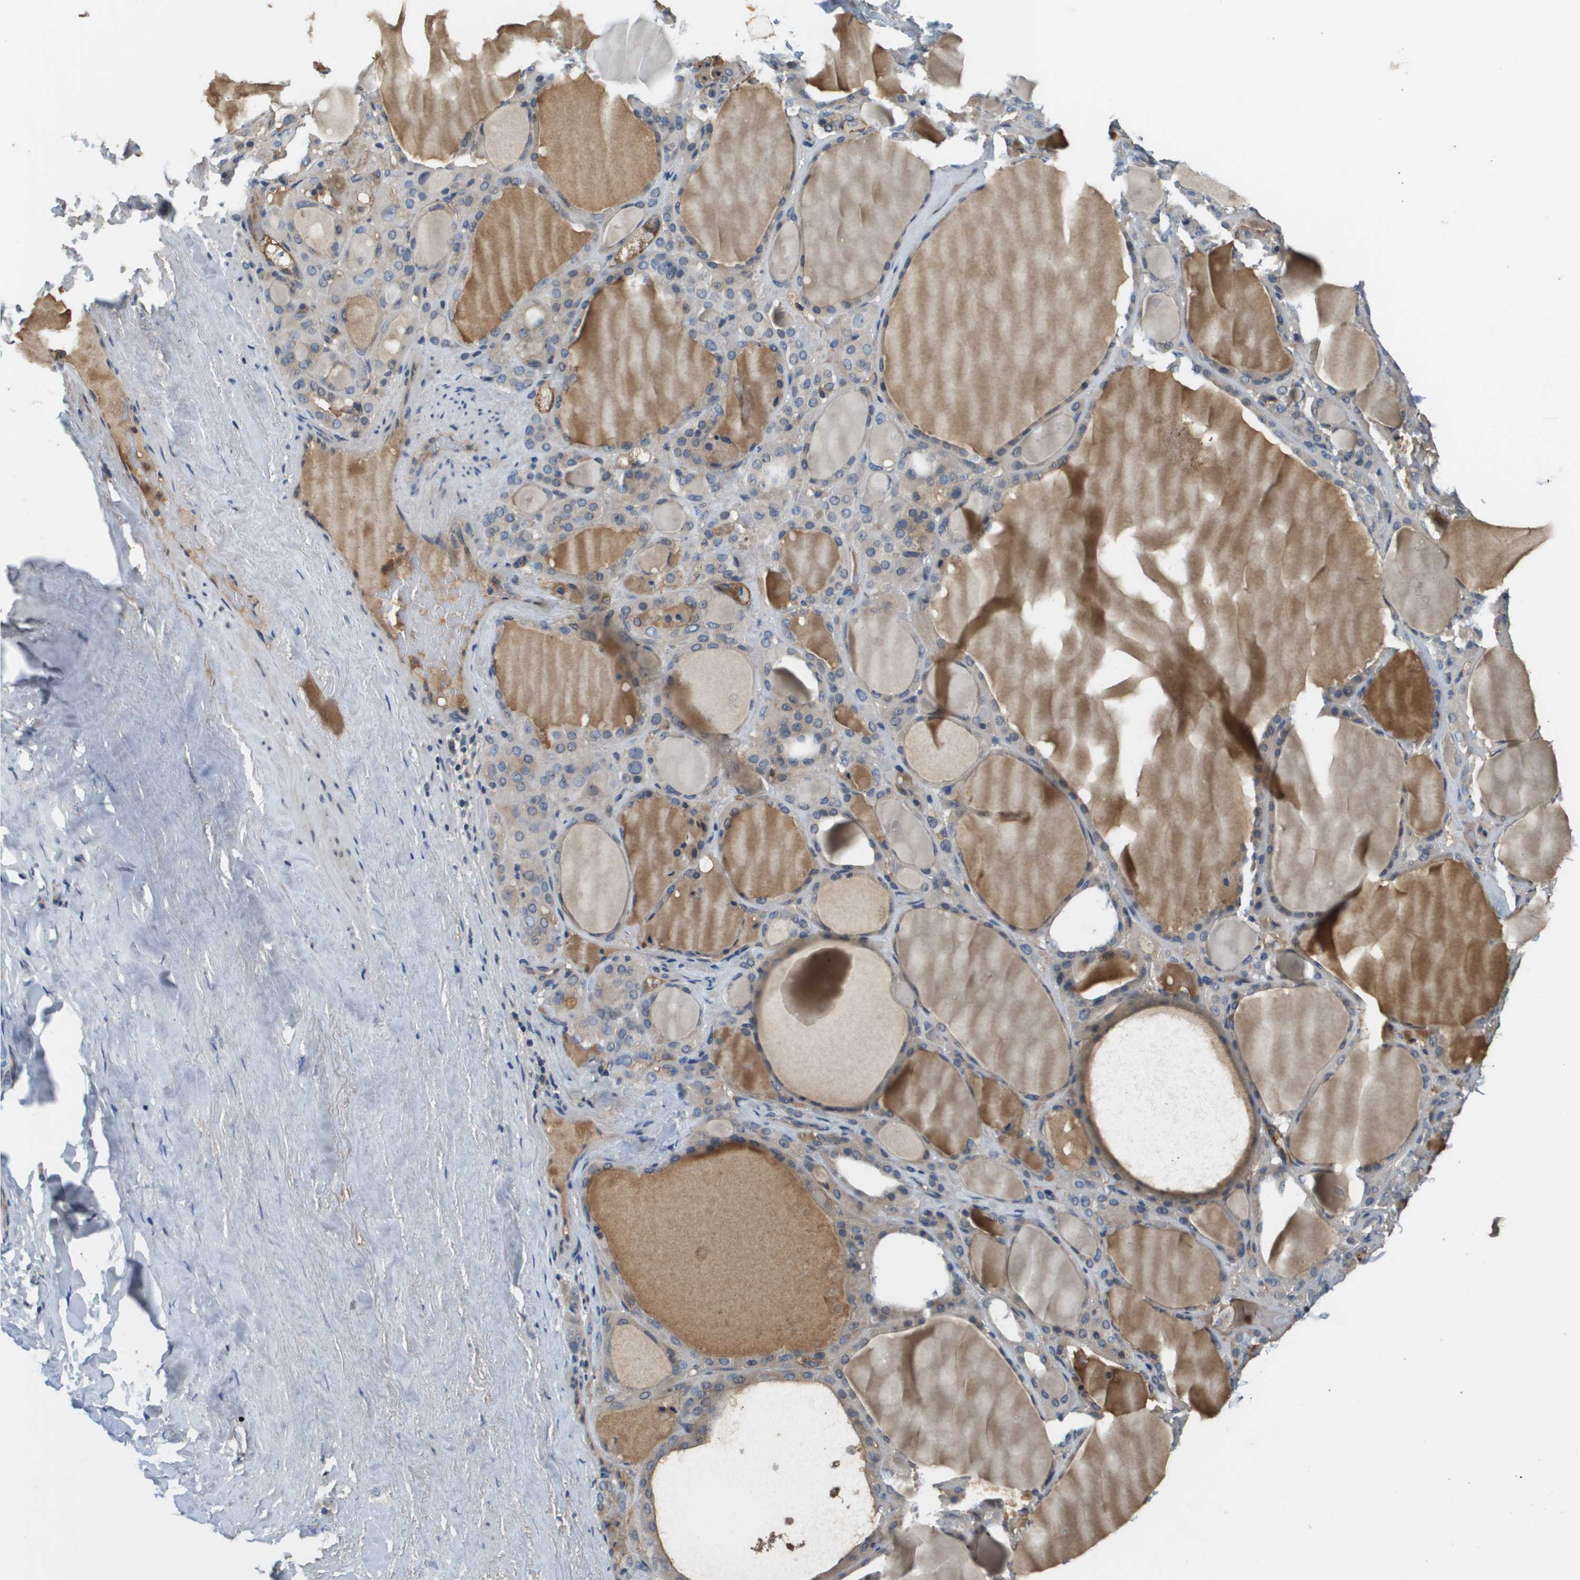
{"staining": {"intensity": "weak", "quantity": "25%-75%", "location": "cytoplasmic/membranous"}, "tissue": "thyroid gland", "cell_type": "Glandular cells", "image_type": "normal", "snomed": [{"axis": "morphology", "description": "Normal tissue, NOS"}, {"axis": "morphology", "description": "Carcinoma, NOS"}, {"axis": "topography", "description": "Thyroid gland"}], "caption": "Immunohistochemistry (IHC) (DAB) staining of benign thyroid gland demonstrates weak cytoplasmic/membranous protein positivity in about 25%-75% of glandular cells. The staining was performed using DAB (3,3'-diaminobenzidine) to visualize the protein expression in brown, while the nuclei were stained in blue with hematoxylin (Magnification: 20x).", "gene": "SLC16A3", "patient": {"sex": "female", "age": 86}}